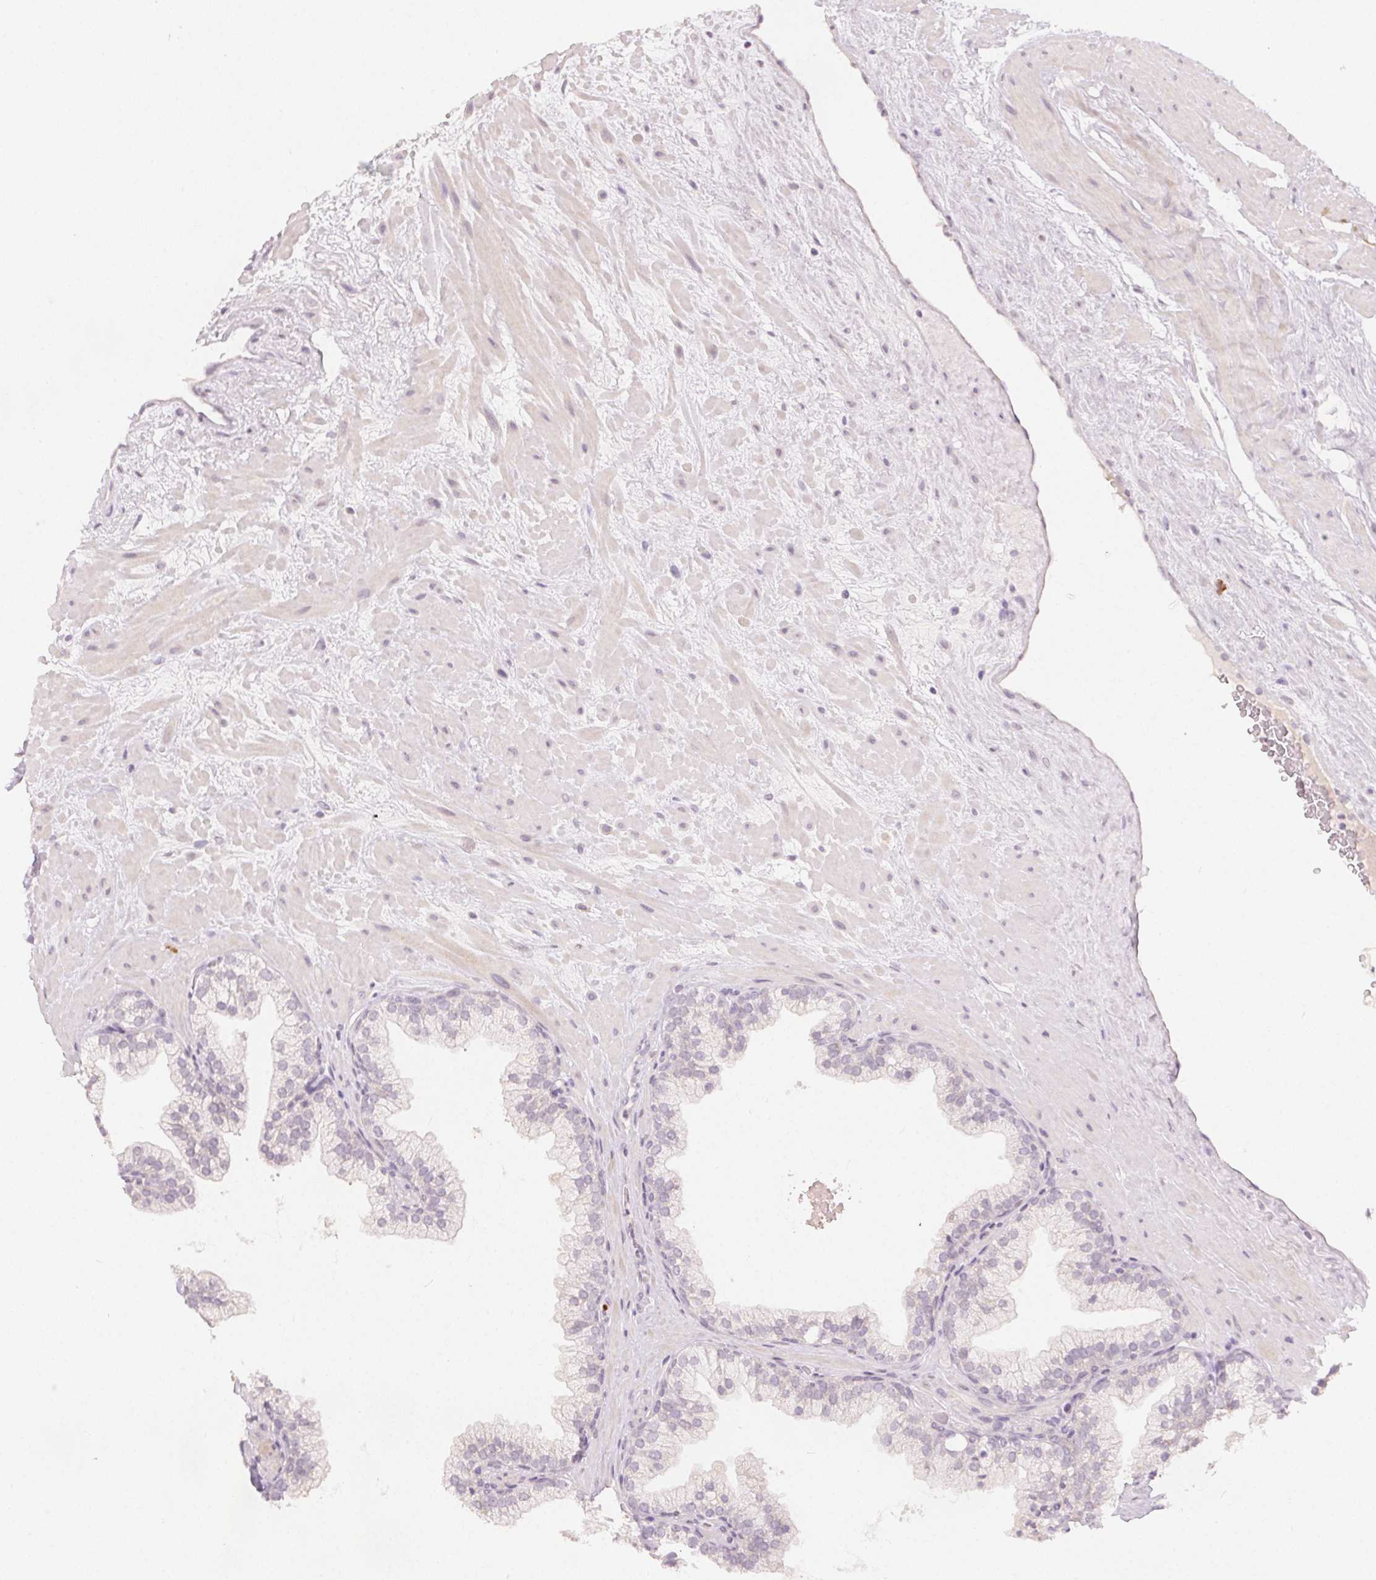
{"staining": {"intensity": "negative", "quantity": "none", "location": "none"}, "tissue": "prostate", "cell_type": "Glandular cells", "image_type": "normal", "snomed": [{"axis": "morphology", "description": "Normal tissue, NOS"}, {"axis": "topography", "description": "Prostate"}, {"axis": "topography", "description": "Peripheral nerve tissue"}], "caption": "Protein analysis of unremarkable prostate demonstrates no significant positivity in glandular cells.", "gene": "ANLN", "patient": {"sex": "male", "age": 61}}